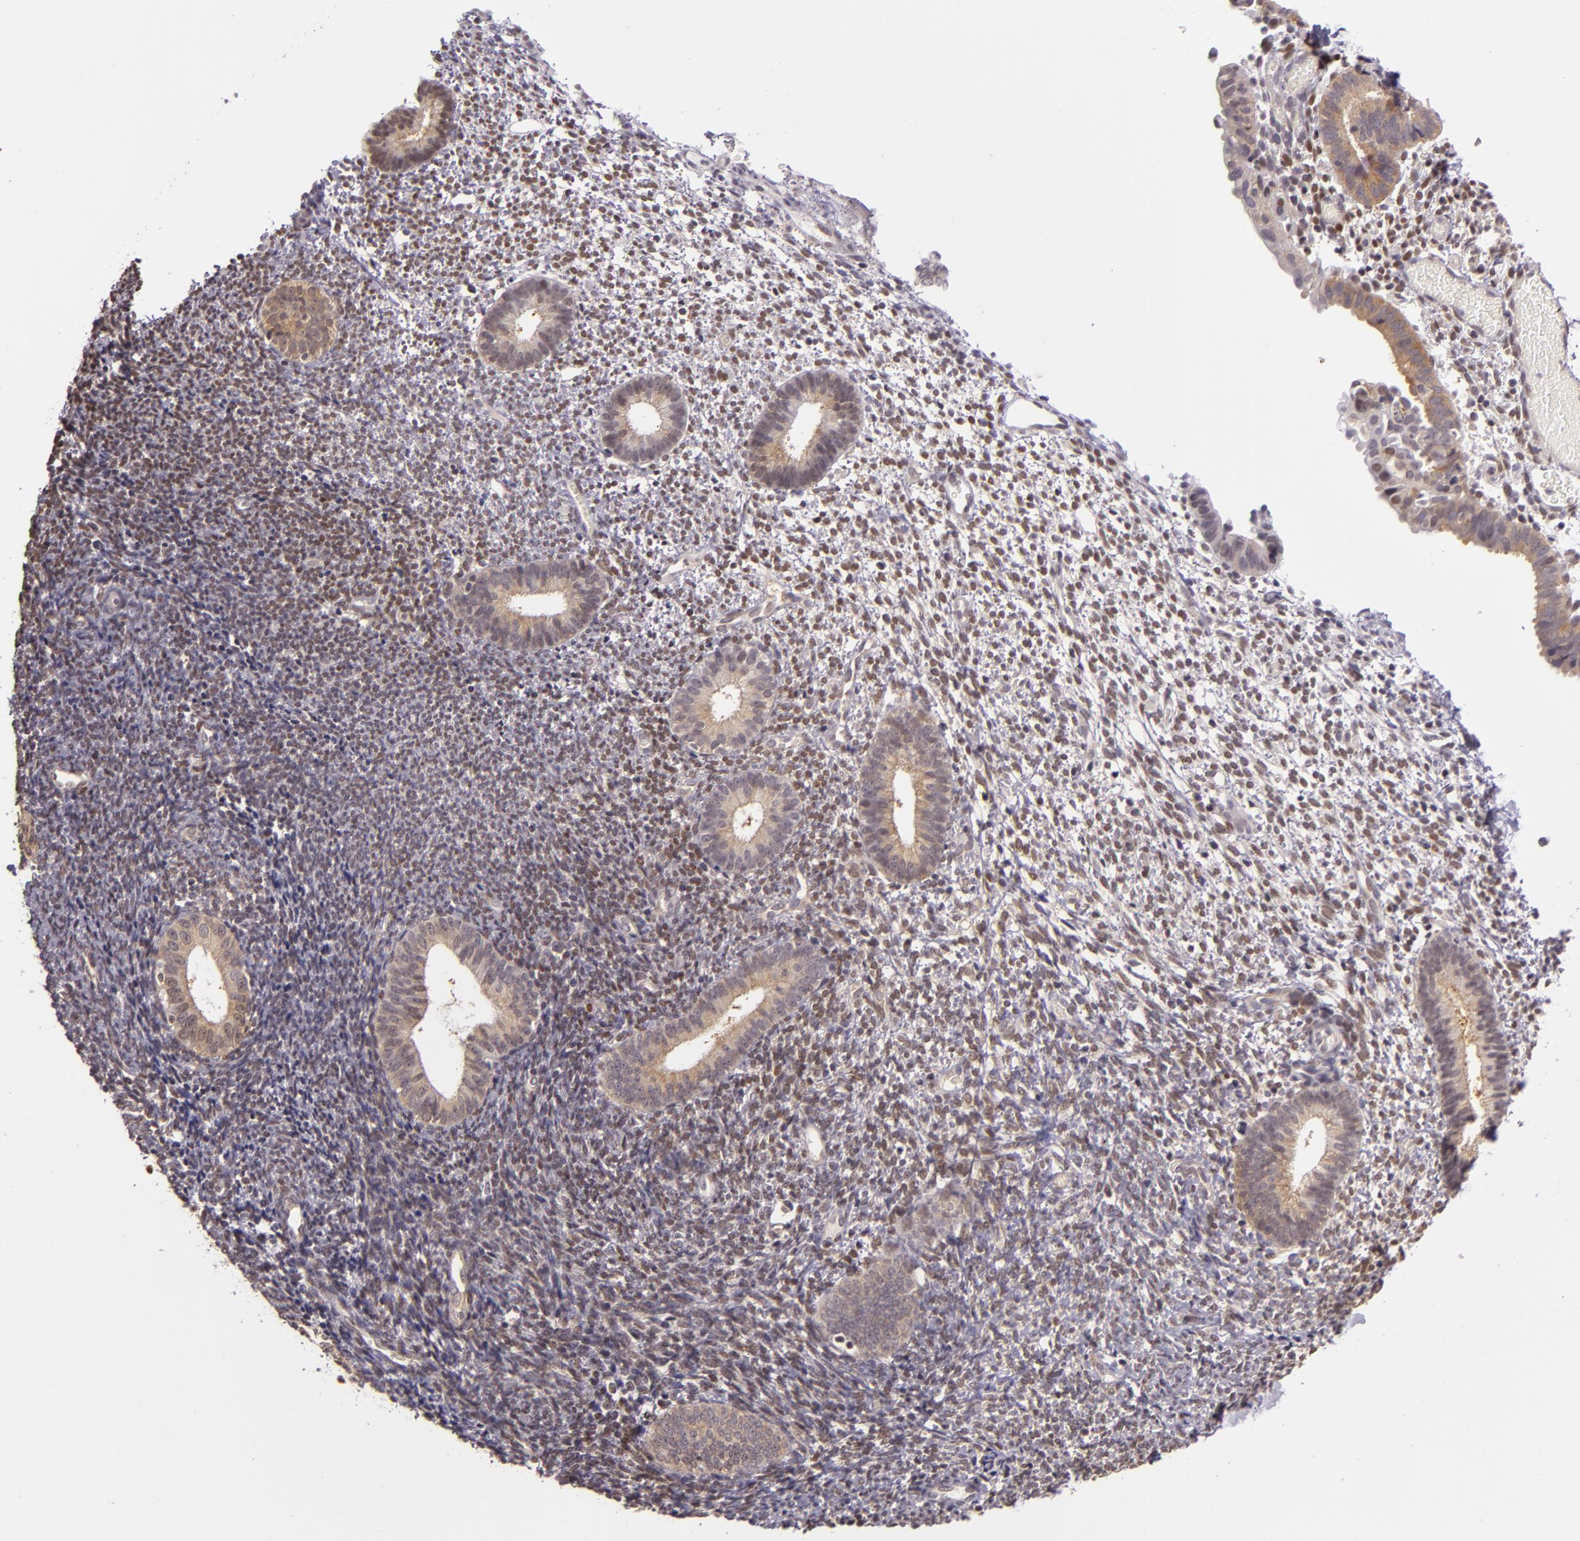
{"staining": {"intensity": "moderate", "quantity": "25%-75%", "location": "nuclear"}, "tissue": "endometrium", "cell_type": "Cells in endometrial stroma", "image_type": "normal", "snomed": [{"axis": "morphology", "description": "Normal tissue, NOS"}, {"axis": "topography", "description": "Smooth muscle"}, {"axis": "topography", "description": "Endometrium"}], "caption": "IHC (DAB) staining of unremarkable endometrium exhibits moderate nuclear protein expression in approximately 25%-75% of cells in endometrial stroma. The staining was performed using DAB (3,3'-diaminobenzidine), with brown indicating positive protein expression. Nuclei are stained blue with hematoxylin.", "gene": "ENSG00000290315", "patient": {"sex": "female", "age": 57}}